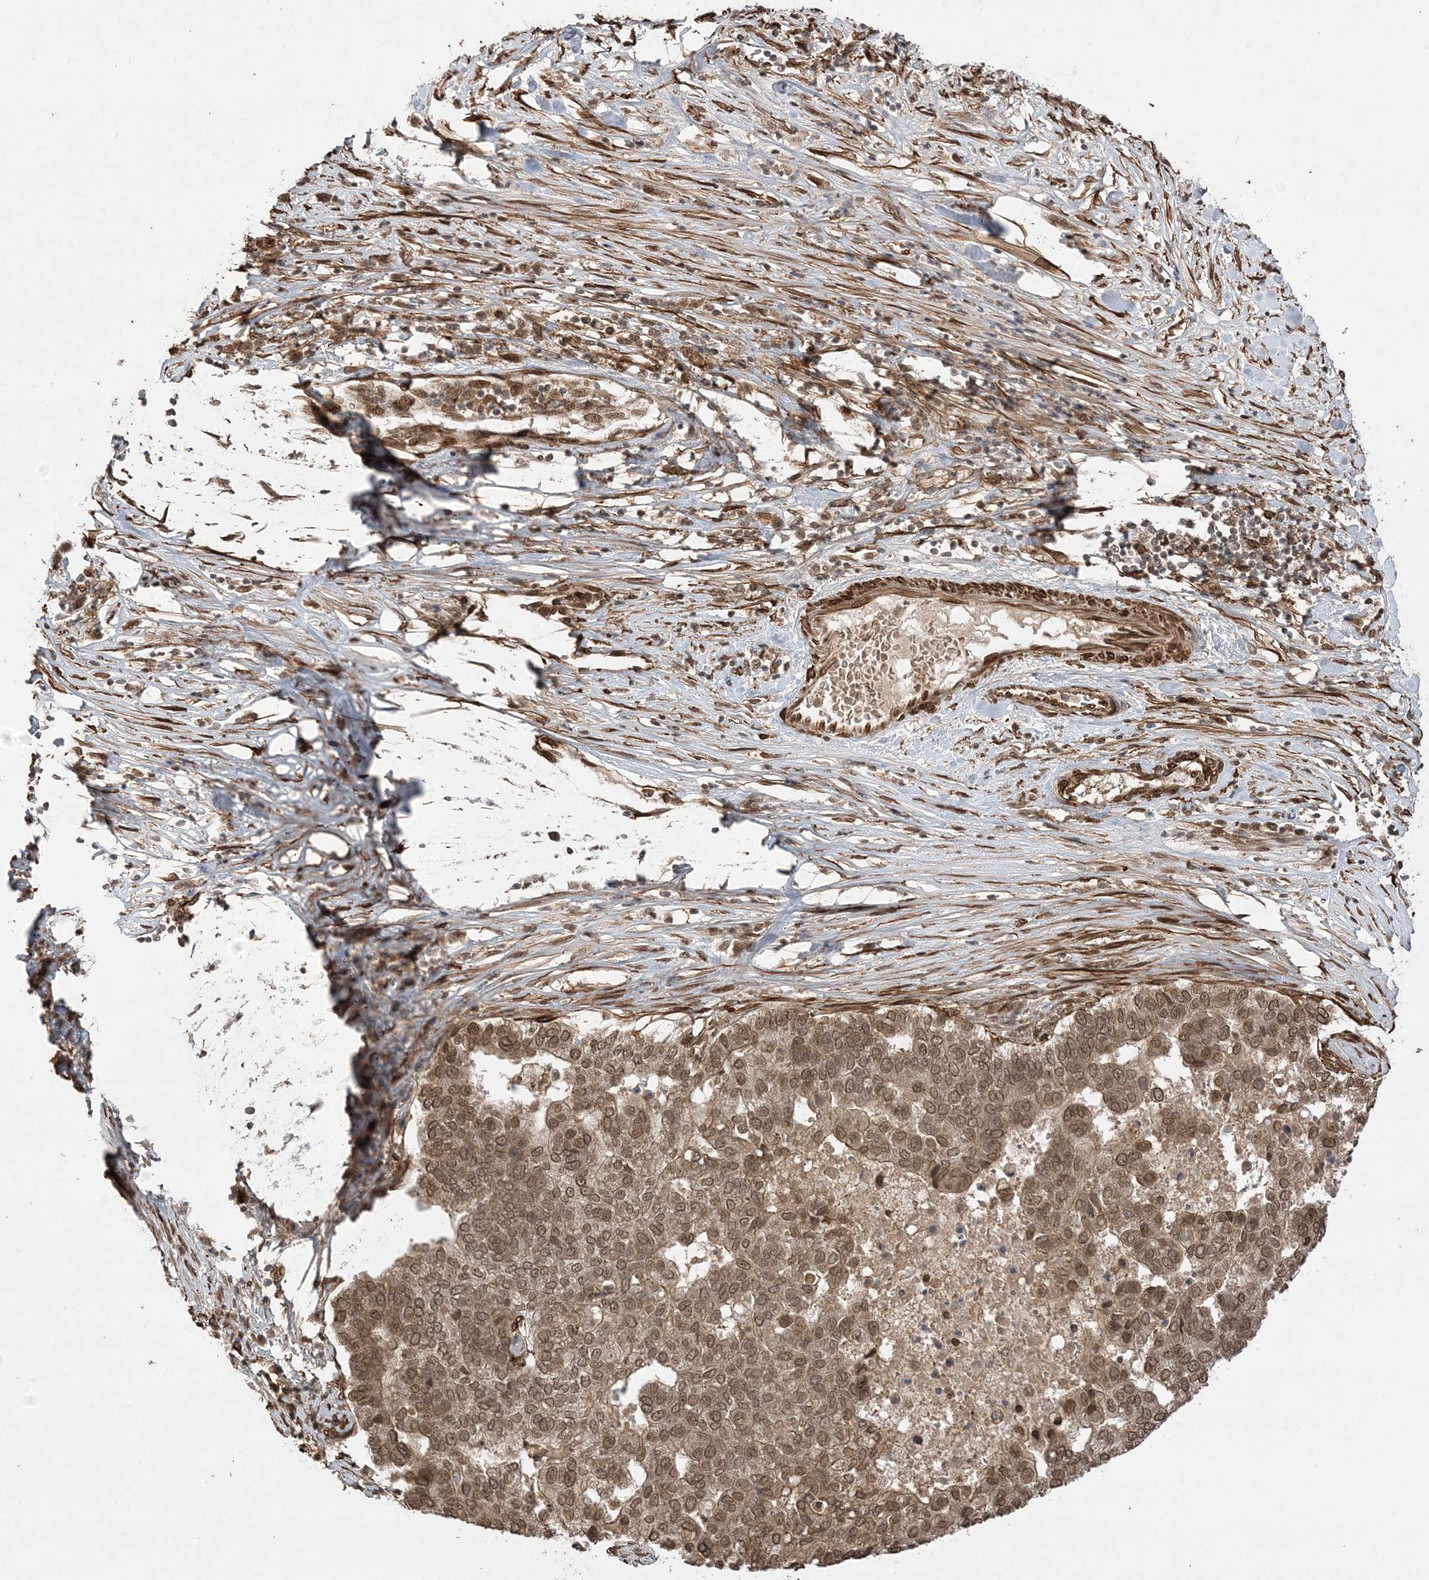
{"staining": {"intensity": "moderate", "quantity": ">75%", "location": "cytoplasmic/membranous,nuclear"}, "tissue": "pancreatic cancer", "cell_type": "Tumor cells", "image_type": "cancer", "snomed": [{"axis": "morphology", "description": "Adenocarcinoma, NOS"}, {"axis": "topography", "description": "Pancreas"}], "caption": "About >75% of tumor cells in human adenocarcinoma (pancreatic) reveal moderate cytoplasmic/membranous and nuclear protein expression as visualized by brown immunohistochemical staining.", "gene": "ETAA1", "patient": {"sex": "female", "age": 61}}